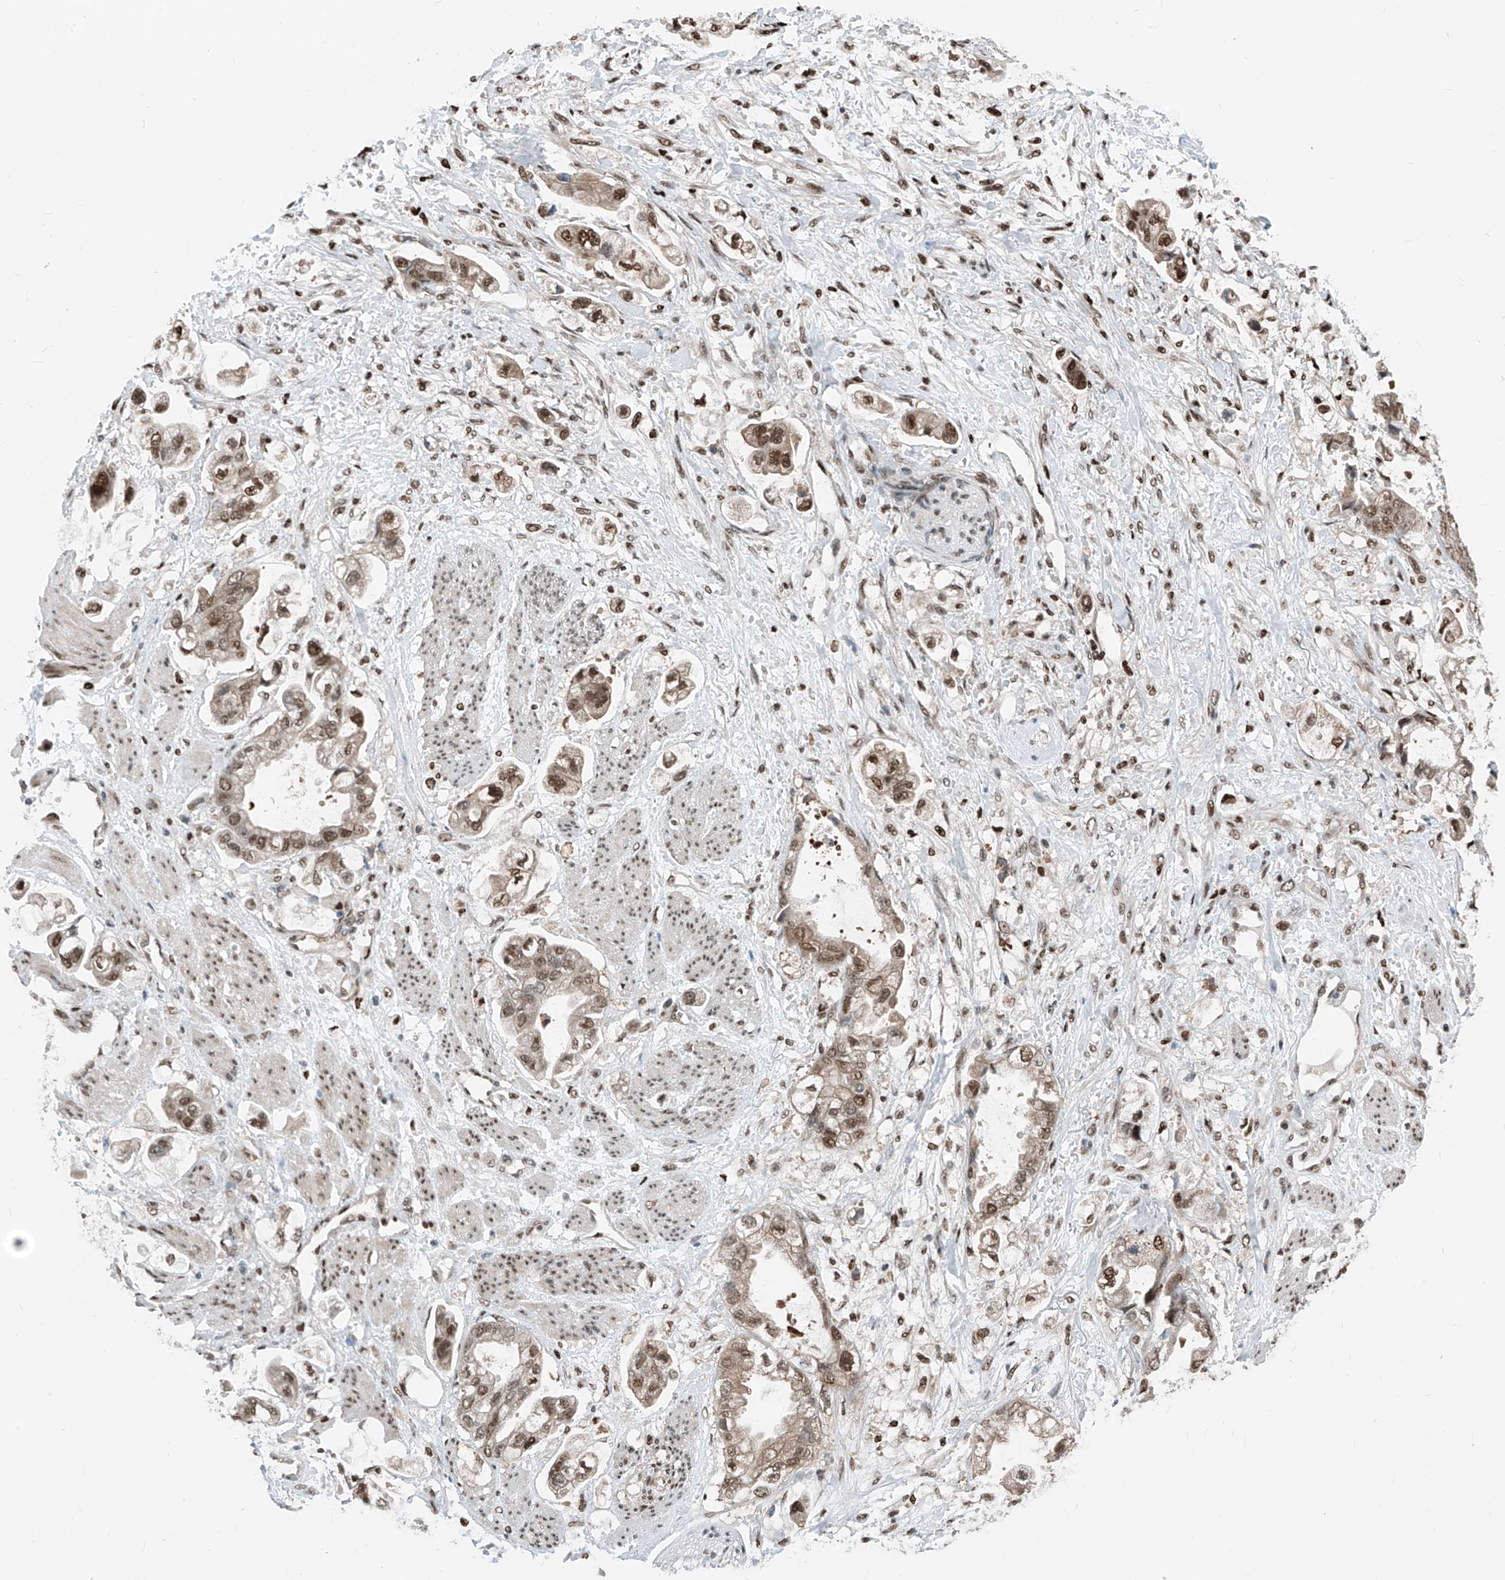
{"staining": {"intensity": "moderate", "quantity": ">75%", "location": "nuclear"}, "tissue": "stomach cancer", "cell_type": "Tumor cells", "image_type": "cancer", "snomed": [{"axis": "morphology", "description": "Adenocarcinoma, NOS"}, {"axis": "topography", "description": "Stomach"}], "caption": "Immunohistochemical staining of human stomach adenocarcinoma exhibits medium levels of moderate nuclear positivity in approximately >75% of tumor cells.", "gene": "RBP7", "patient": {"sex": "male", "age": 62}}